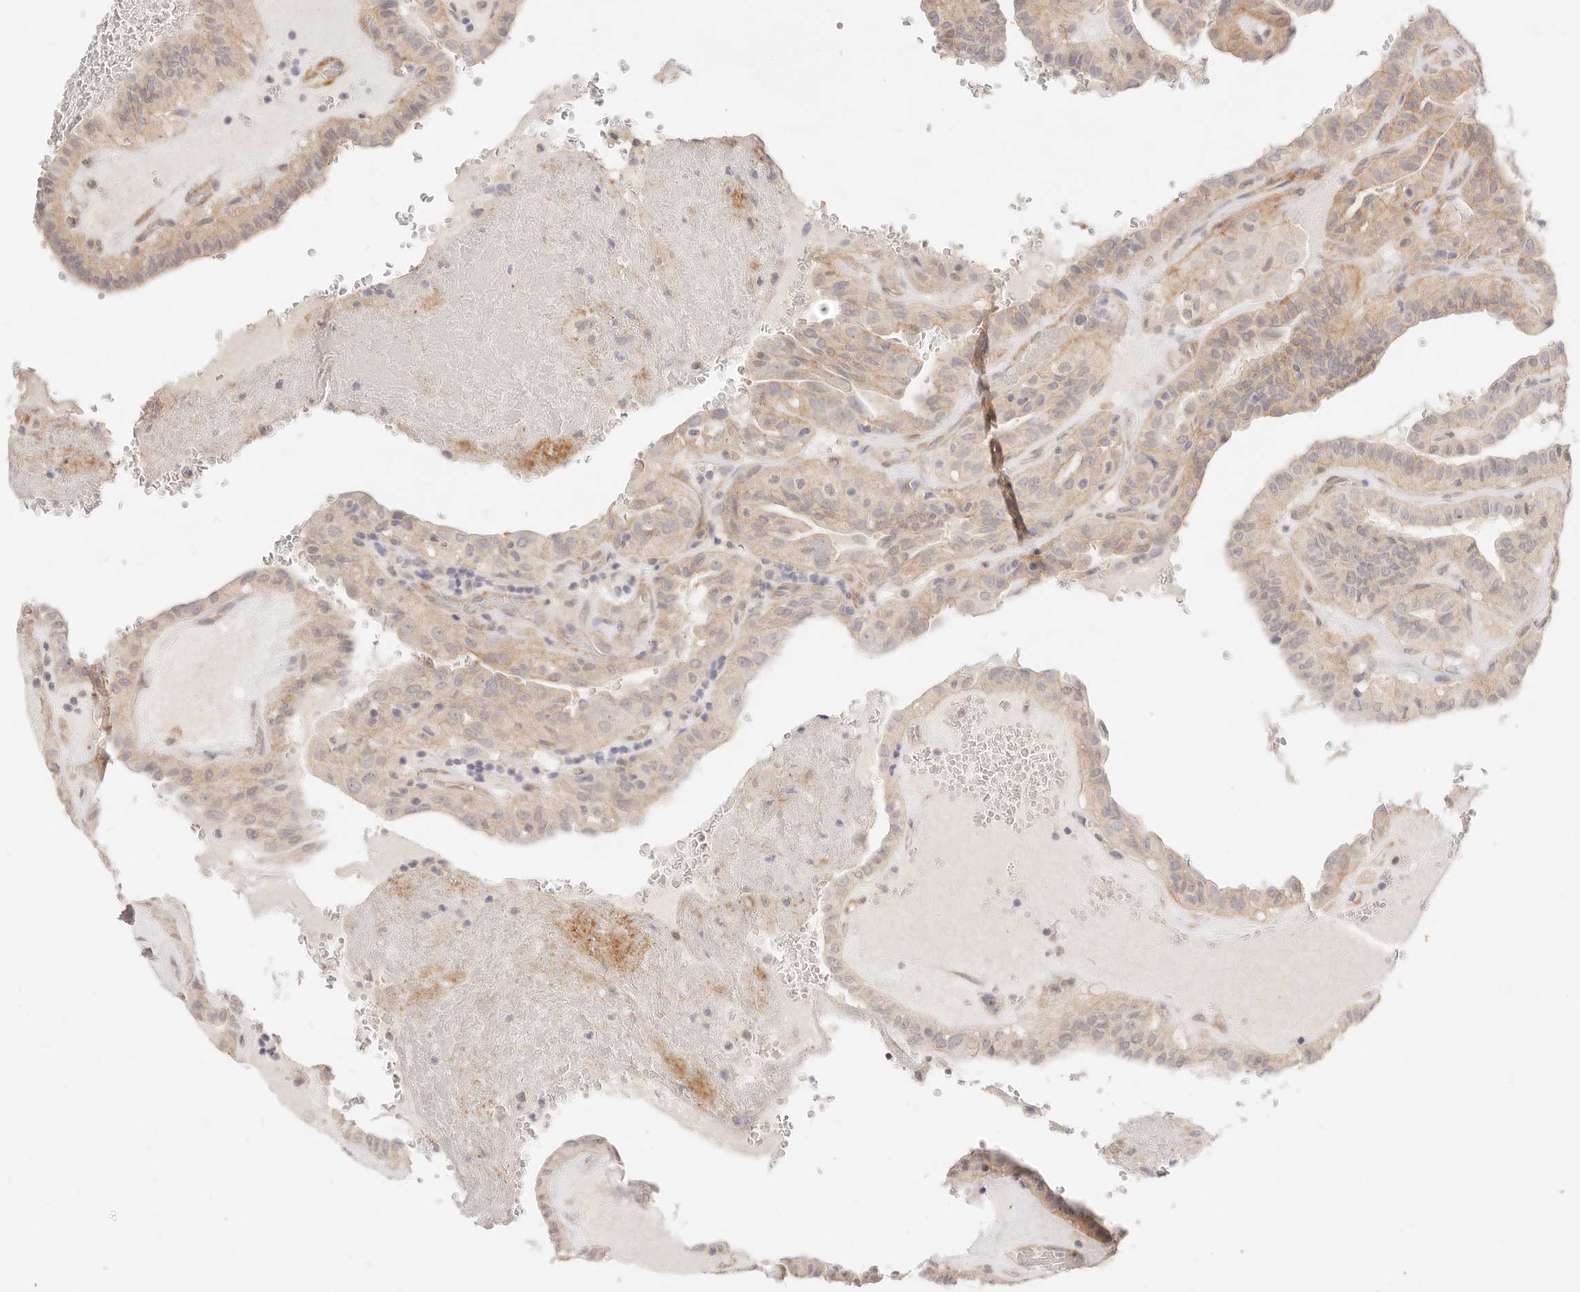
{"staining": {"intensity": "weak", "quantity": "25%-75%", "location": "cytoplasmic/membranous"}, "tissue": "thyroid cancer", "cell_type": "Tumor cells", "image_type": "cancer", "snomed": [{"axis": "morphology", "description": "Papillary adenocarcinoma, NOS"}, {"axis": "topography", "description": "Thyroid gland"}], "caption": "Immunohistochemistry (IHC) of thyroid cancer exhibits low levels of weak cytoplasmic/membranous staining in about 25%-75% of tumor cells.", "gene": "UBXN10", "patient": {"sex": "male", "age": 77}}